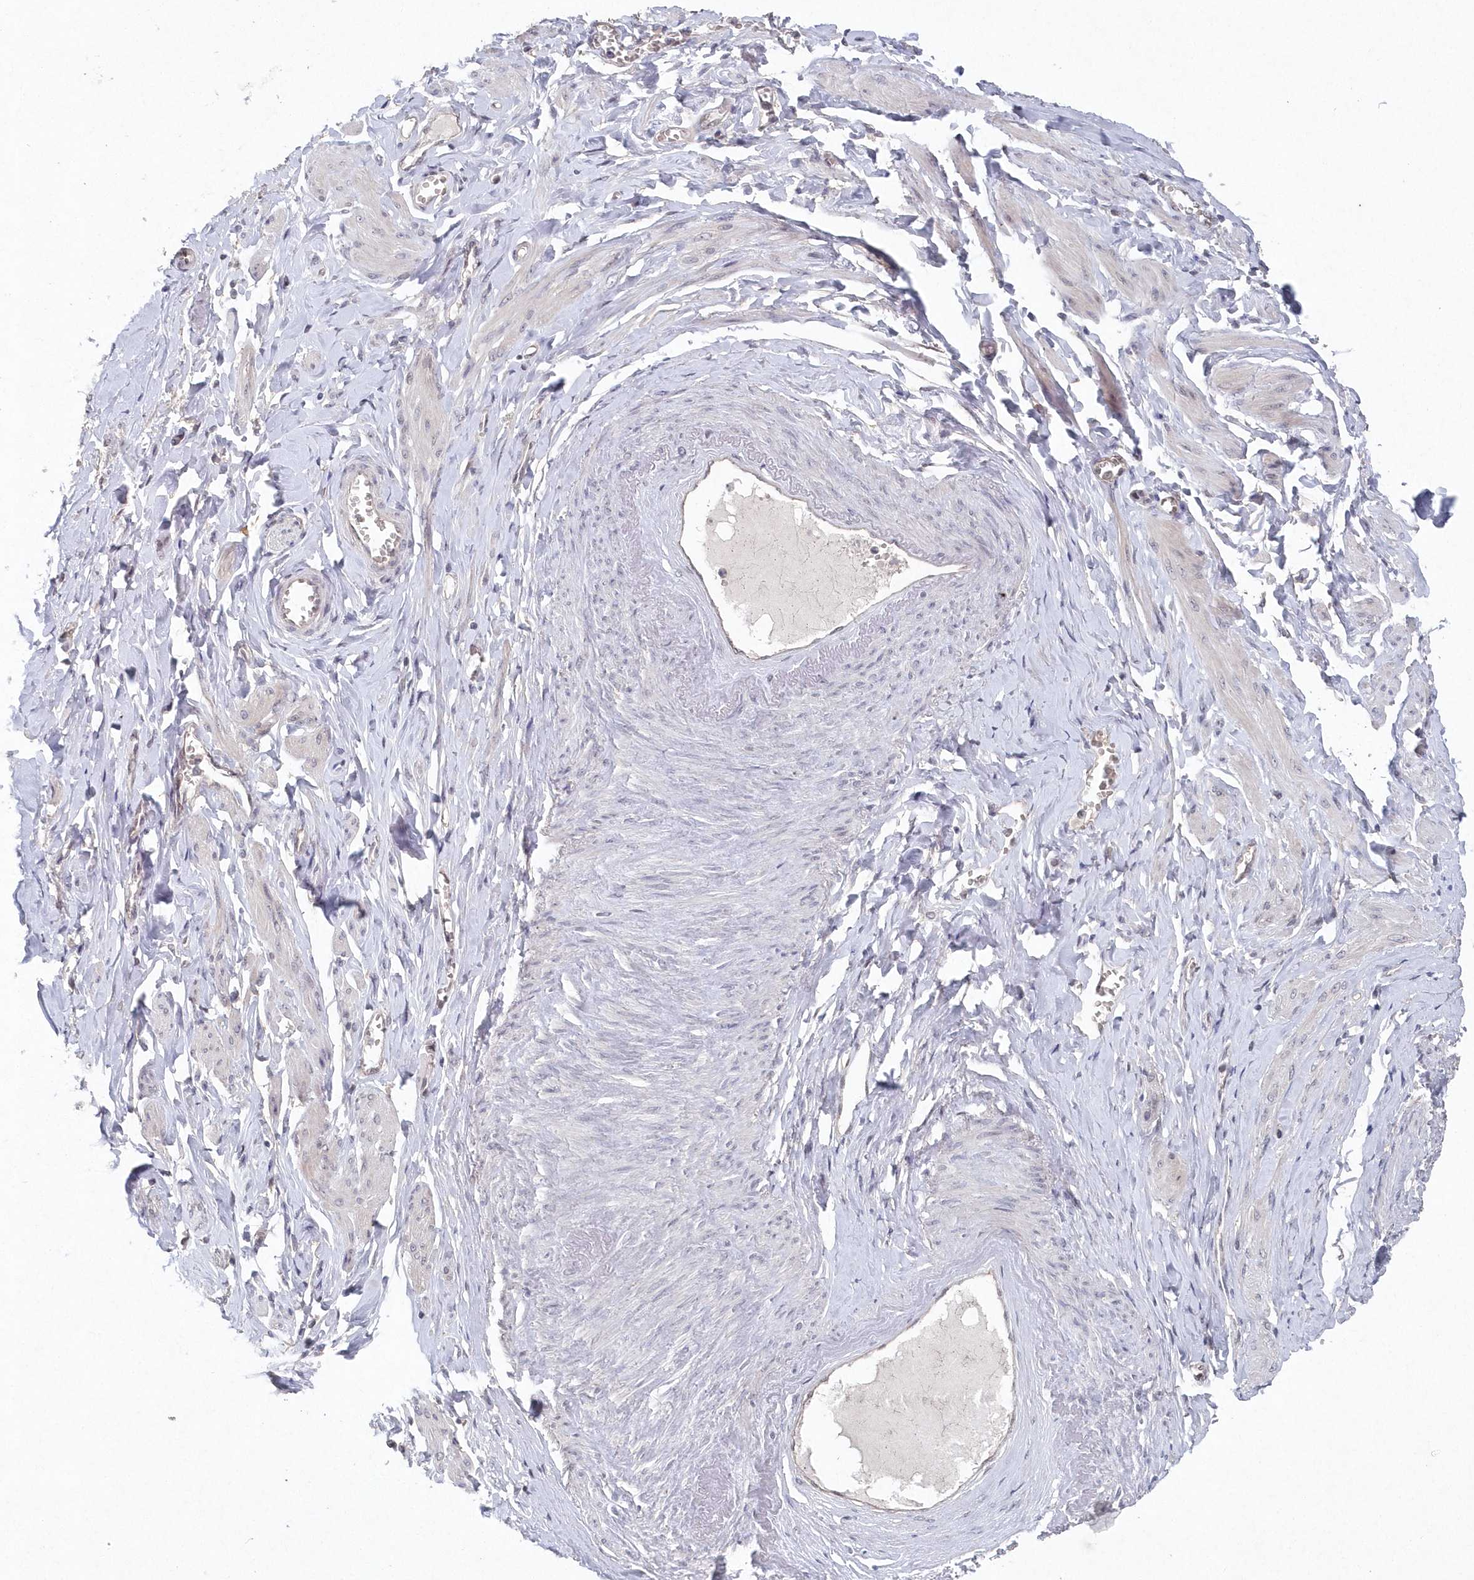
{"staining": {"intensity": "weak", "quantity": "25%-75%", "location": "cytoplasmic/membranous"}, "tissue": "adipose tissue", "cell_type": "Adipocytes", "image_type": "normal", "snomed": [{"axis": "morphology", "description": "Normal tissue, NOS"}, {"axis": "topography", "description": "Vascular tissue"}, {"axis": "topography", "description": "Fallopian tube"}, {"axis": "topography", "description": "Ovary"}], "caption": "A brown stain highlights weak cytoplasmic/membranous expression of a protein in adipocytes of benign human adipose tissue.", "gene": "VSIG2", "patient": {"sex": "female", "age": 67}}